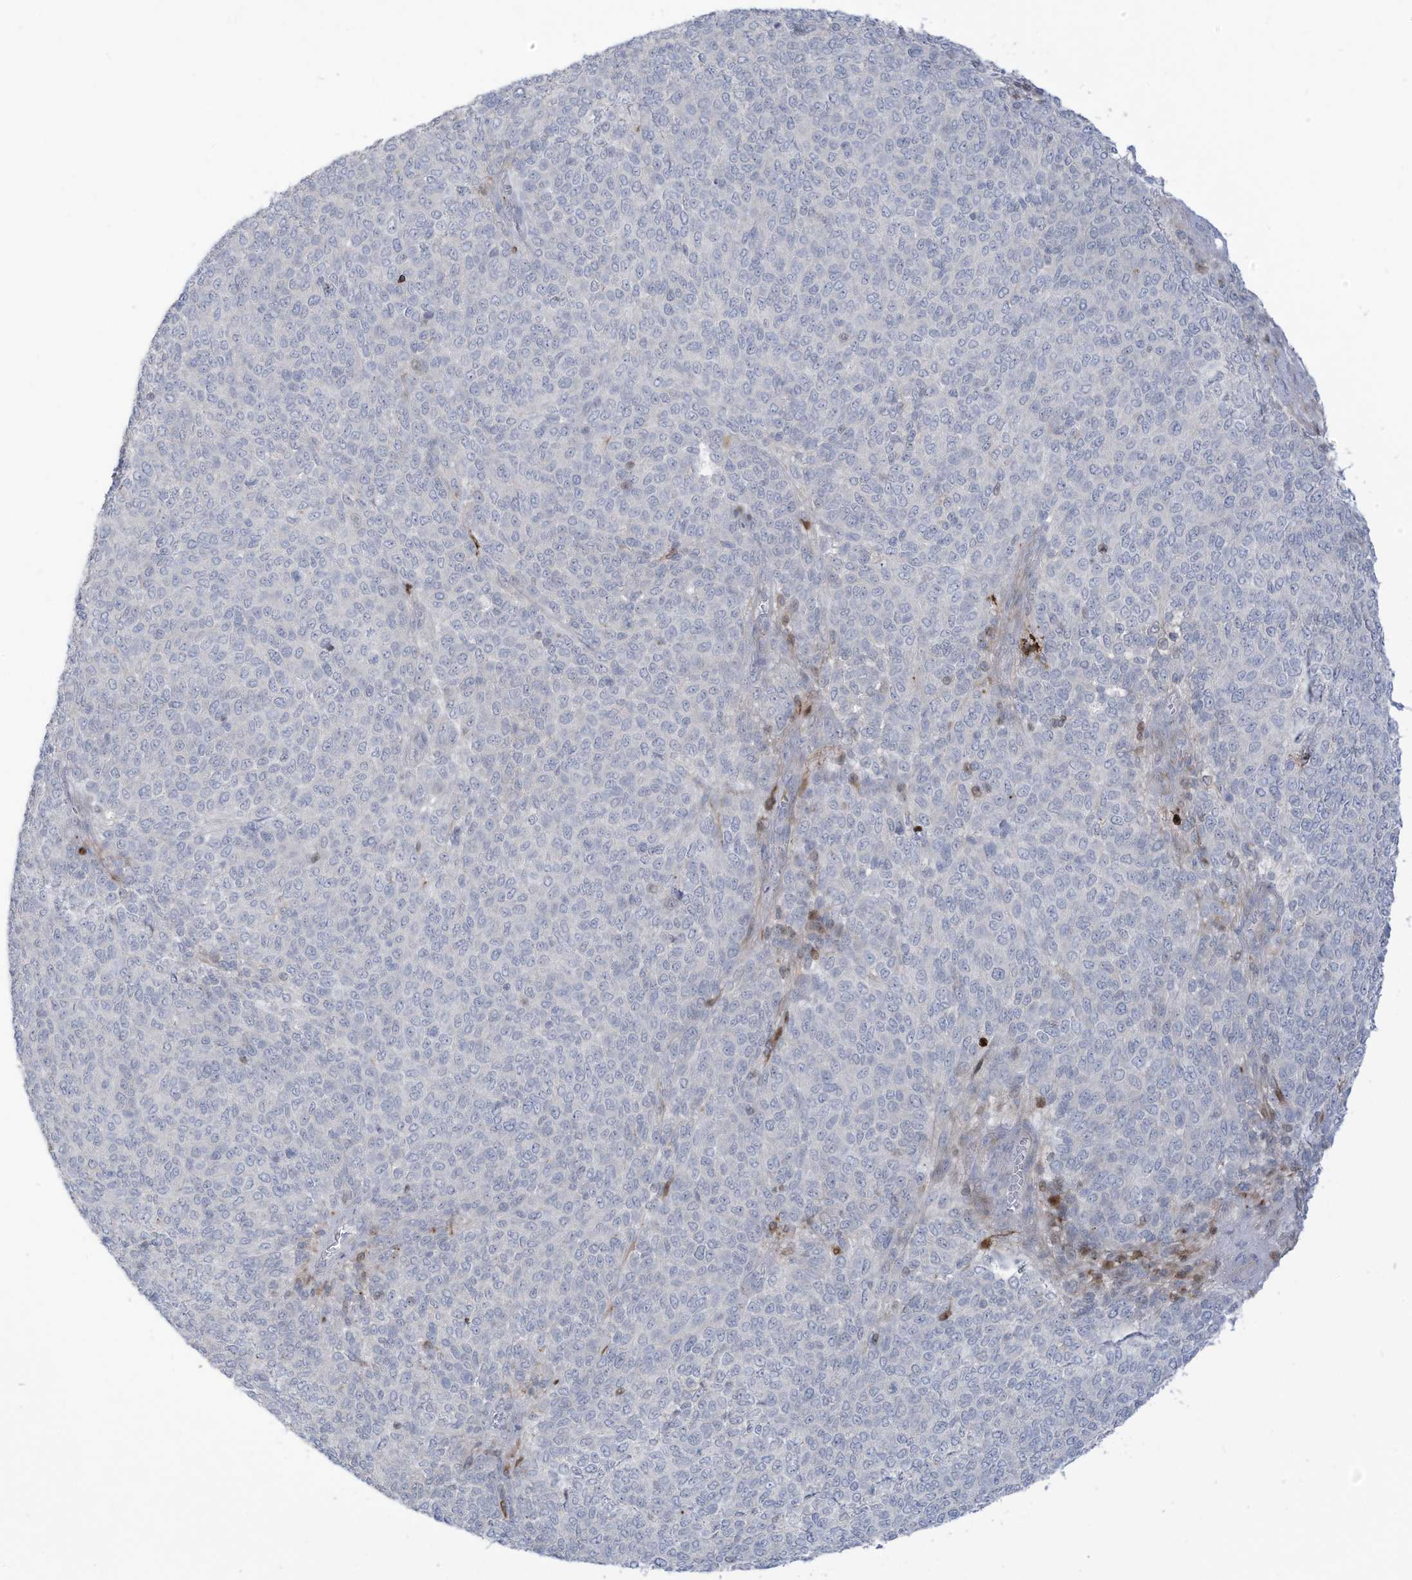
{"staining": {"intensity": "negative", "quantity": "none", "location": "none"}, "tissue": "melanoma", "cell_type": "Tumor cells", "image_type": "cancer", "snomed": [{"axis": "morphology", "description": "Malignant melanoma, NOS"}, {"axis": "topography", "description": "Skin"}], "caption": "An immunohistochemistry histopathology image of melanoma is shown. There is no staining in tumor cells of melanoma.", "gene": "NOTO", "patient": {"sex": "male", "age": 49}}